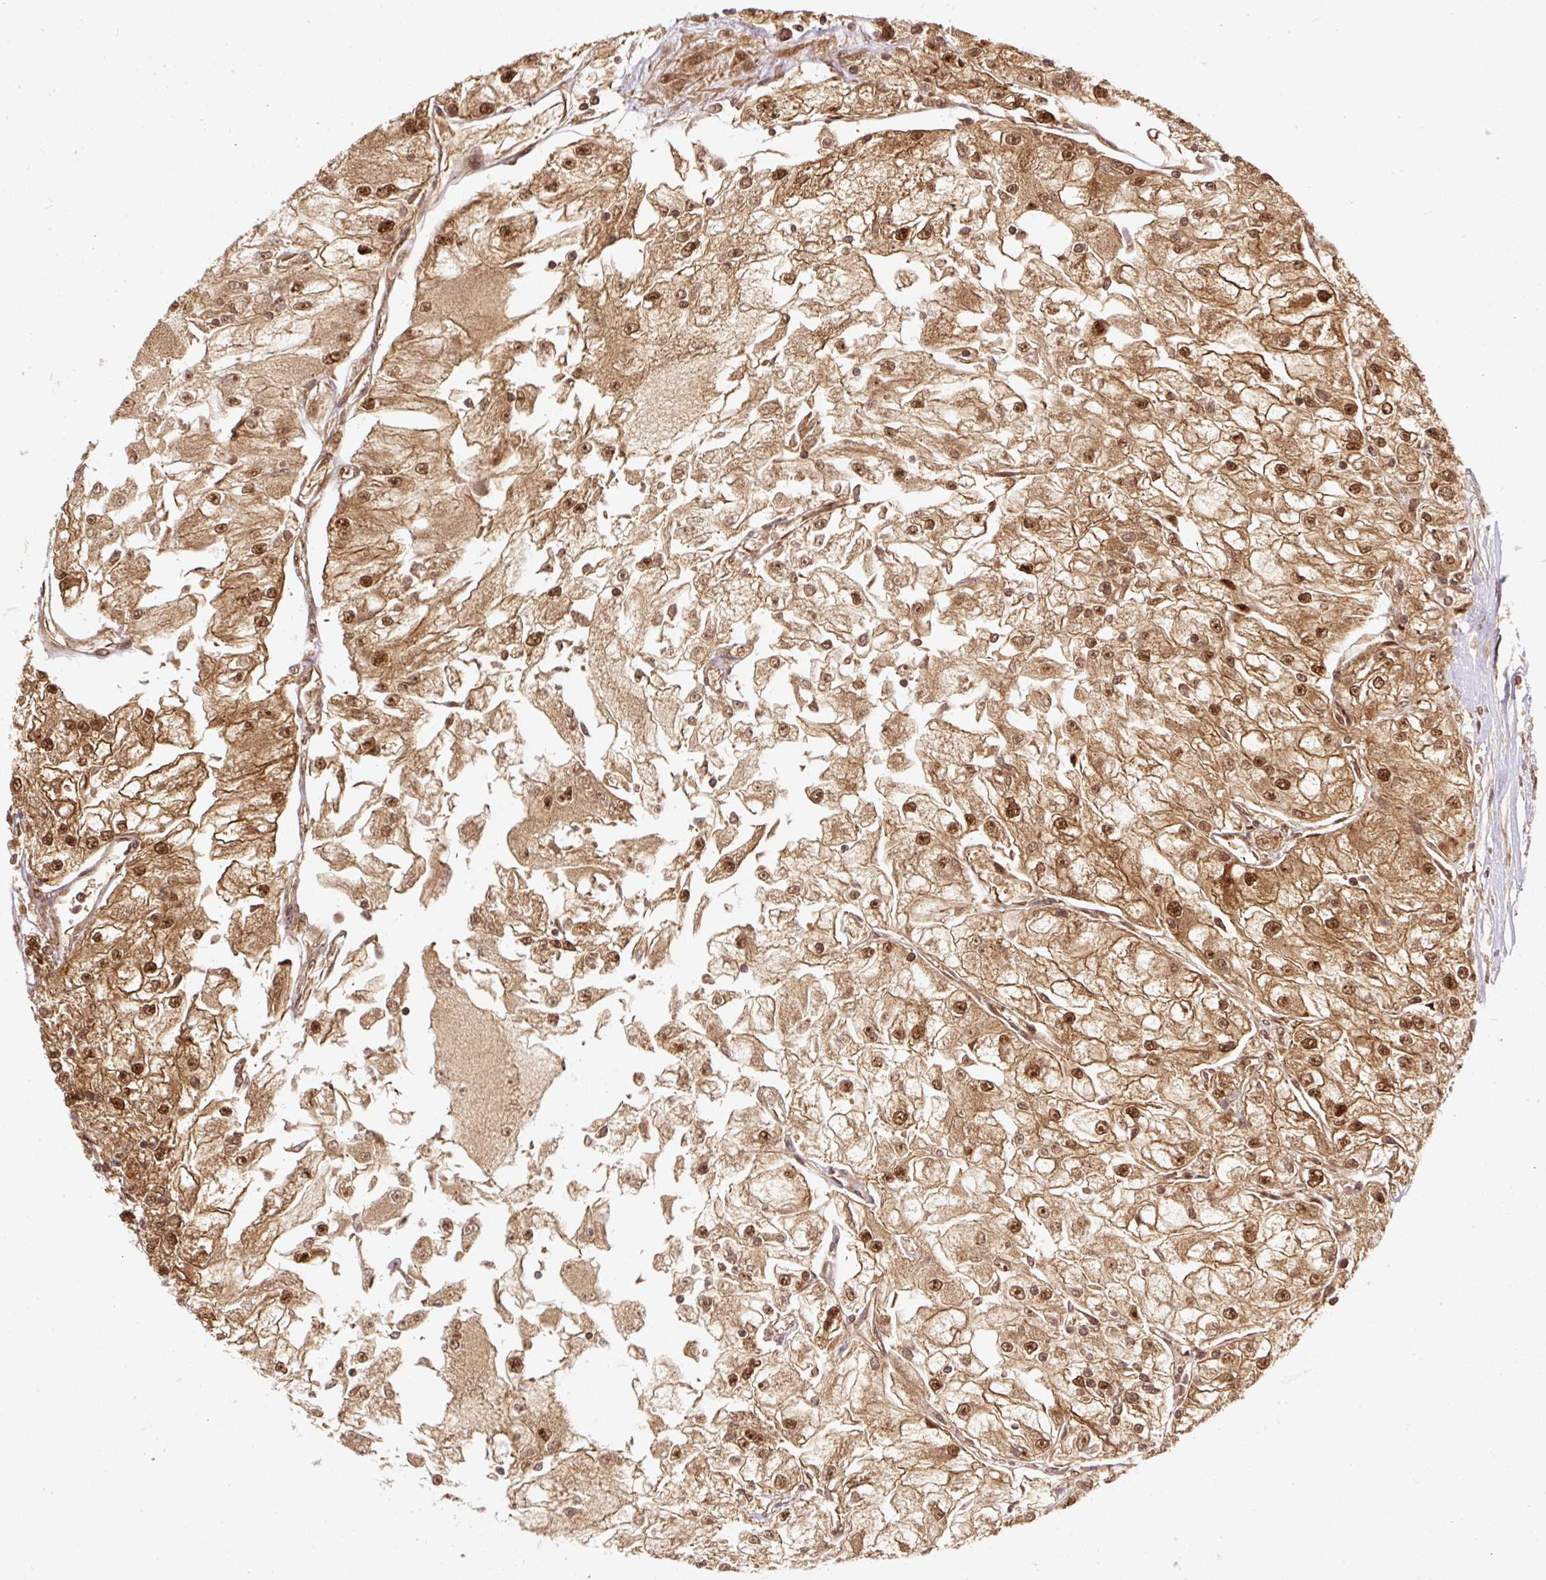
{"staining": {"intensity": "moderate", "quantity": ">75%", "location": "cytoplasmic/membranous,nuclear"}, "tissue": "renal cancer", "cell_type": "Tumor cells", "image_type": "cancer", "snomed": [{"axis": "morphology", "description": "Adenocarcinoma, NOS"}, {"axis": "topography", "description": "Kidney"}], "caption": "This micrograph shows immunohistochemistry staining of human renal cancer (adenocarcinoma), with medium moderate cytoplasmic/membranous and nuclear expression in approximately >75% of tumor cells.", "gene": "PSMD1", "patient": {"sex": "female", "age": 72}}